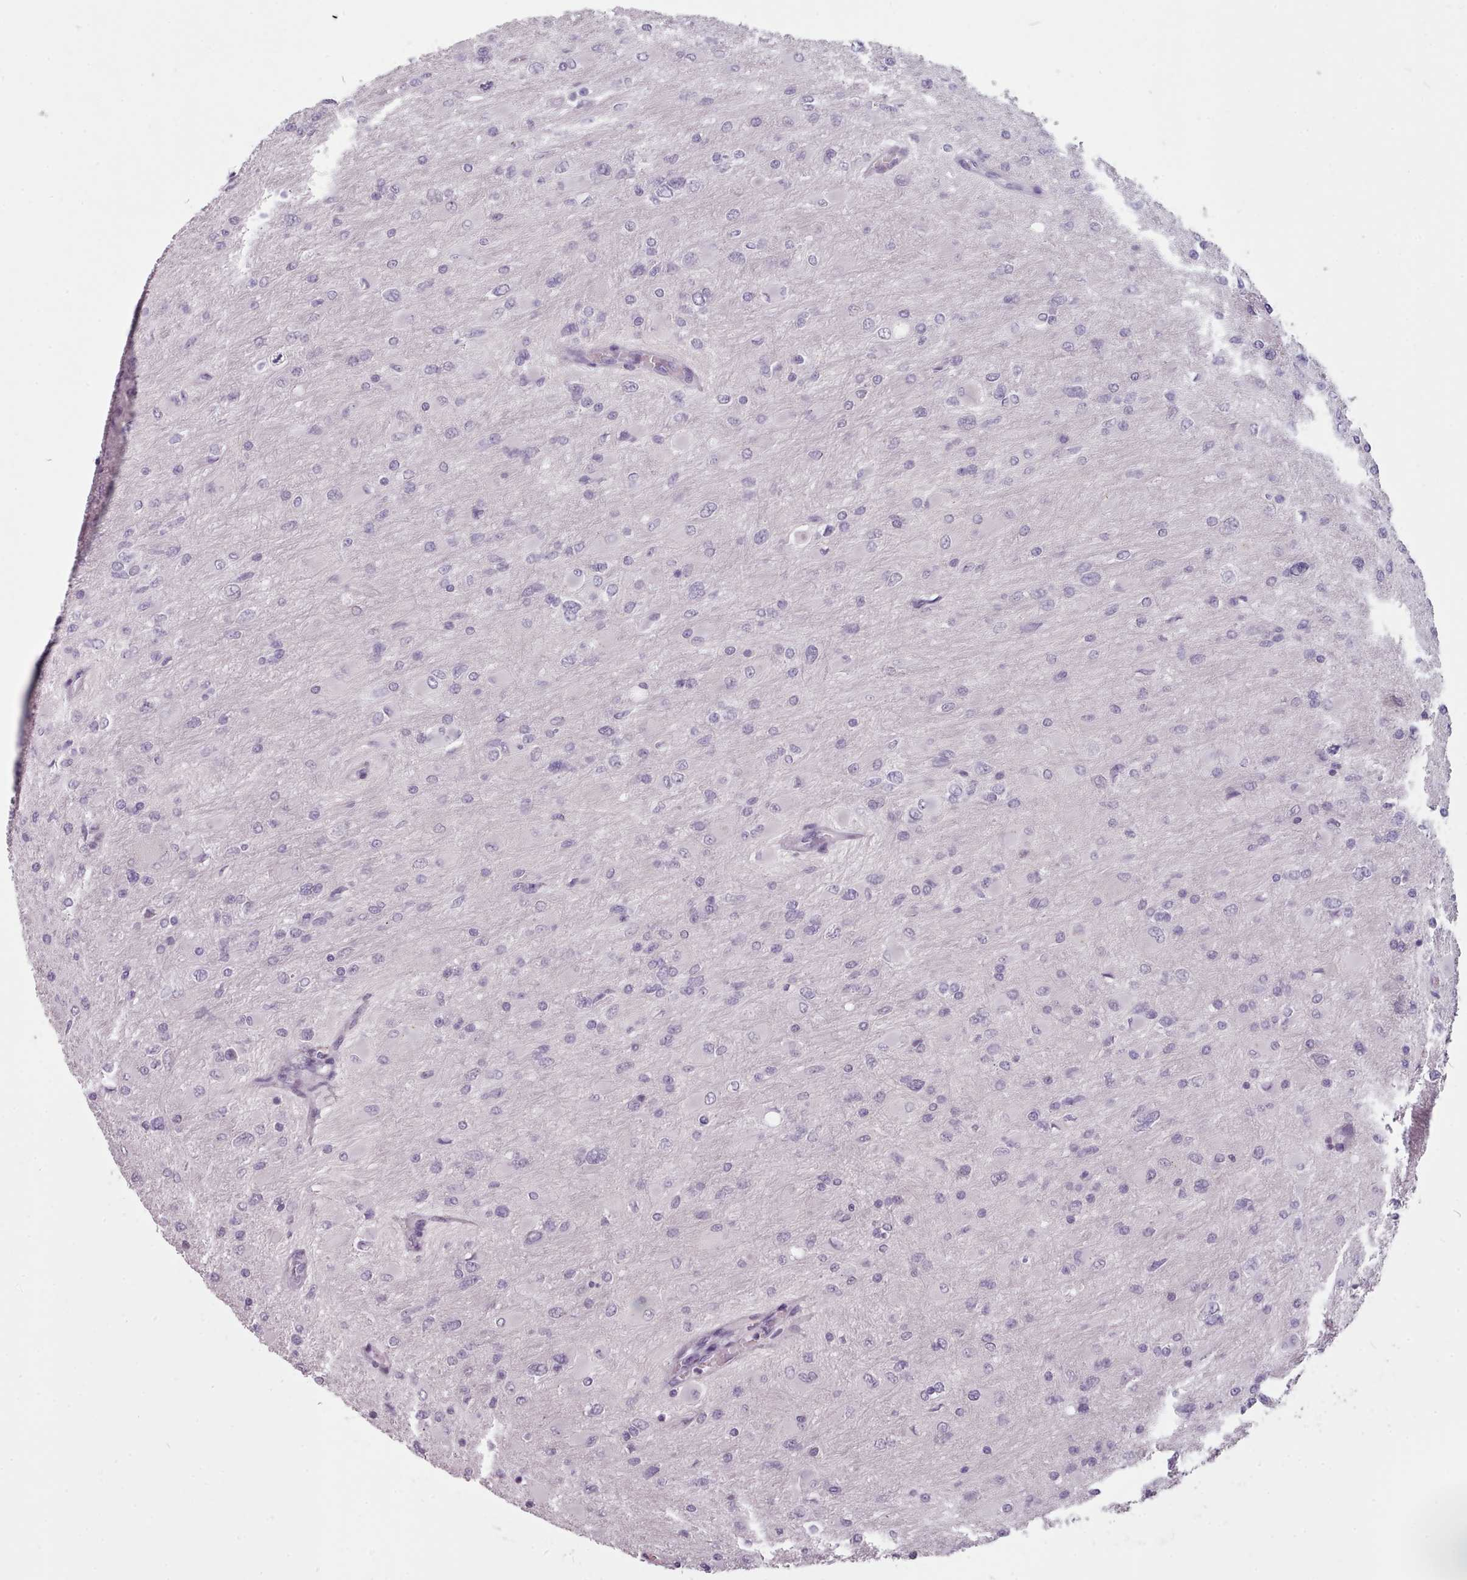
{"staining": {"intensity": "negative", "quantity": "none", "location": "none"}, "tissue": "glioma", "cell_type": "Tumor cells", "image_type": "cancer", "snomed": [{"axis": "morphology", "description": "Glioma, malignant, High grade"}, {"axis": "topography", "description": "Cerebral cortex"}], "caption": "Protein analysis of high-grade glioma (malignant) shows no significant positivity in tumor cells.", "gene": "PBX4", "patient": {"sex": "female", "age": 36}}